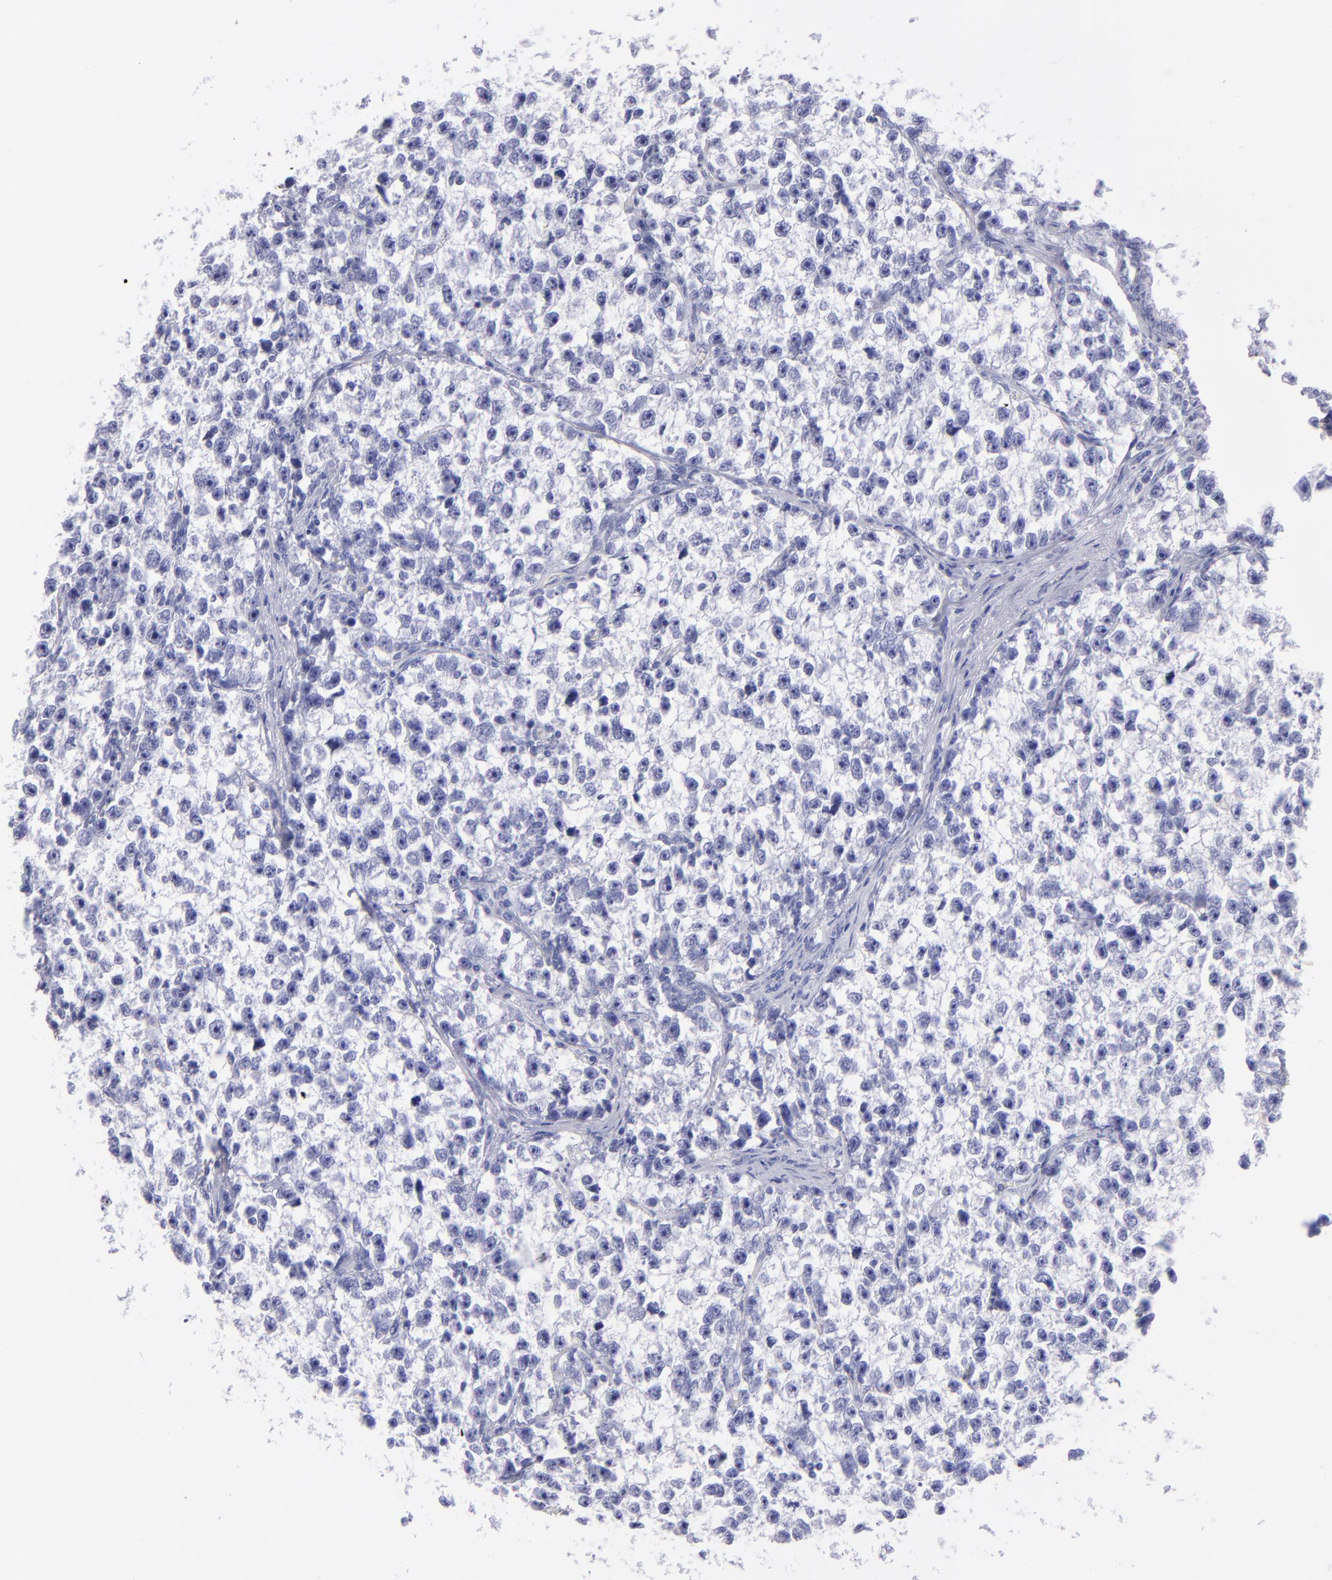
{"staining": {"intensity": "negative", "quantity": "none", "location": "none"}, "tissue": "testis cancer", "cell_type": "Tumor cells", "image_type": "cancer", "snomed": [{"axis": "morphology", "description": "Seminoma, NOS"}, {"axis": "morphology", "description": "Carcinoma, Embryonal, NOS"}, {"axis": "topography", "description": "Testis"}], "caption": "The micrograph demonstrates no staining of tumor cells in testis seminoma.", "gene": "TG", "patient": {"sex": "male", "age": 30}}